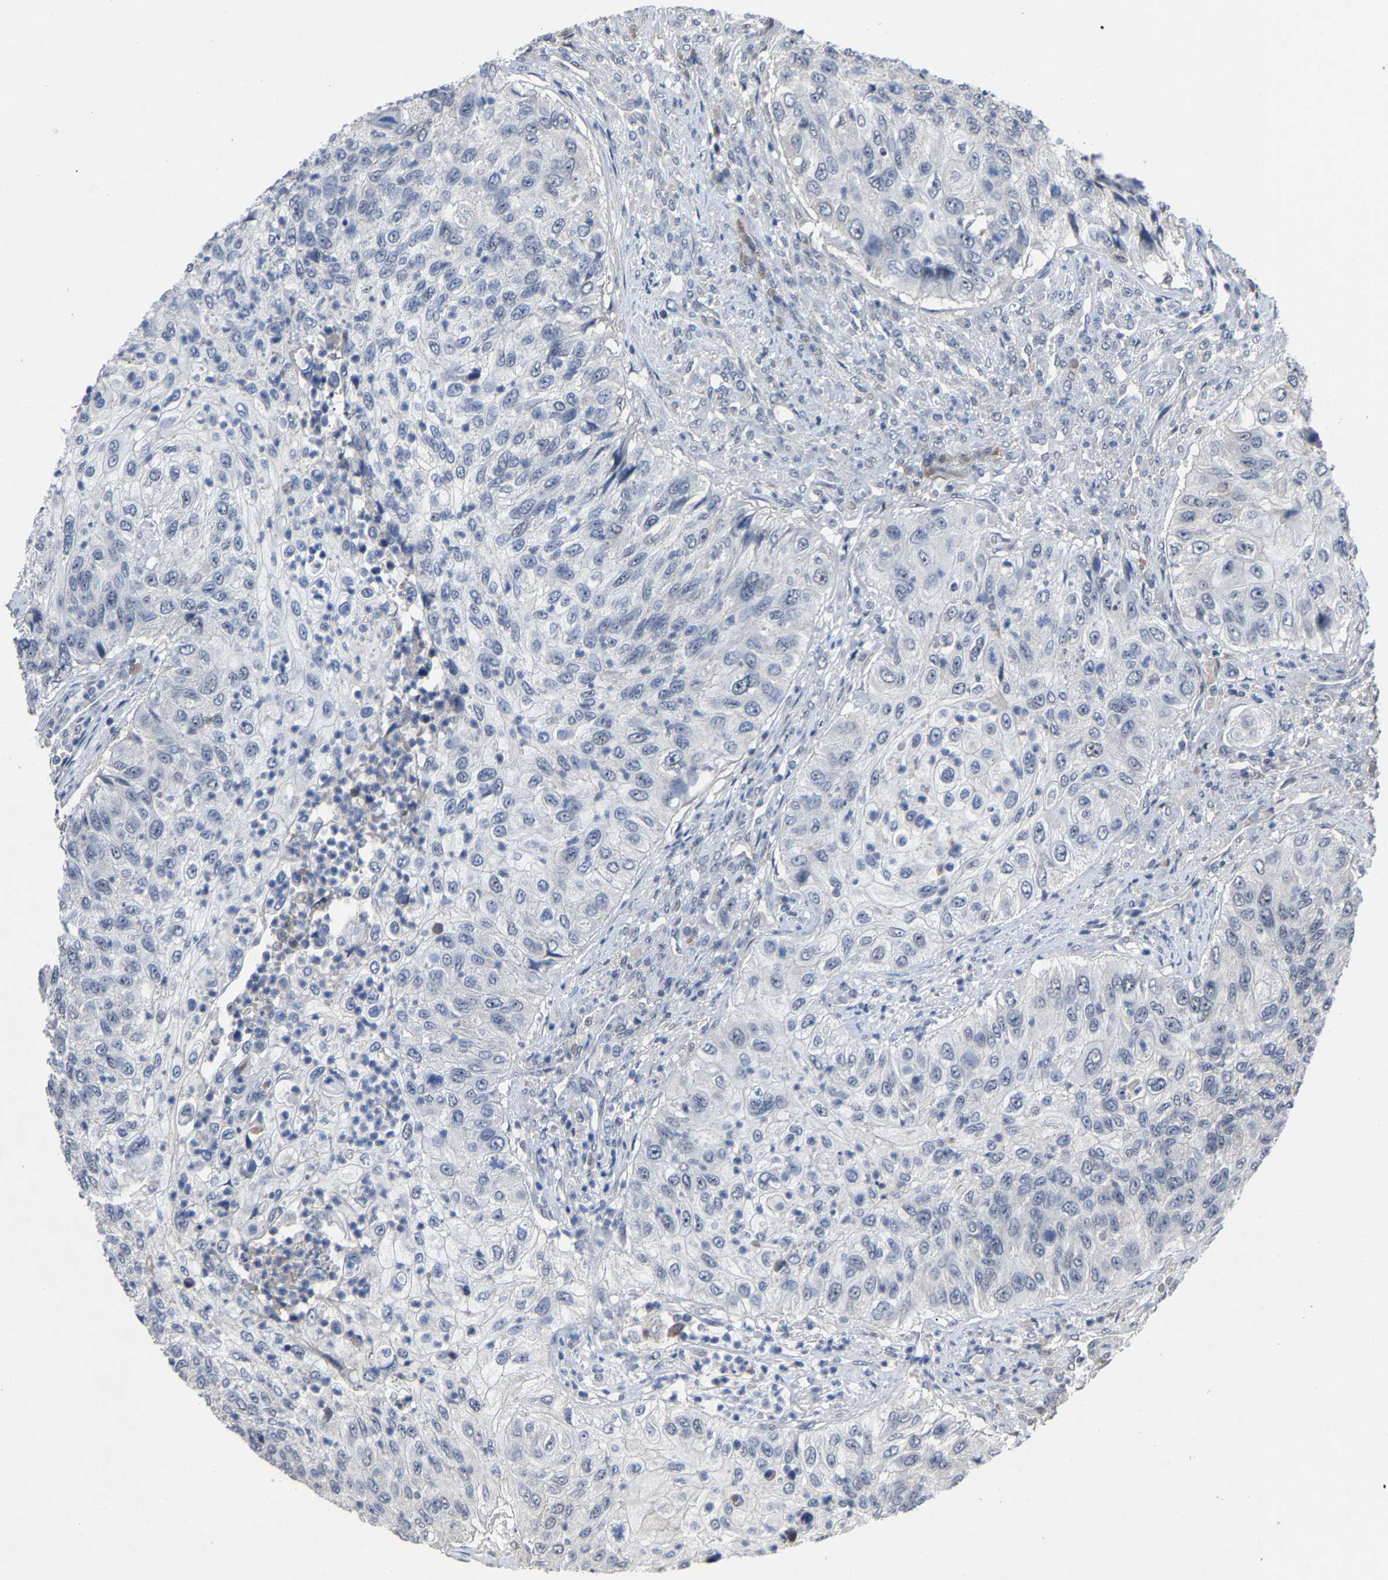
{"staining": {"intensity": "negative", "quantity": "none", "location": "none"}, "tissue": "urothelial cancer", "cell_type": "Tumor cells", "image_type": "cancer", "snomed": [{"axis": "morphology", "description": "Urothelial carcinoma, High grade"}, {"axis": "topography", "description": "Urinary bladder"}], "caption": "There is no significant staining in tumor cells of high-grade urothelial carcinoma.", "gene": "LSM8", "patient": {"sex": "female", "age": 60}}